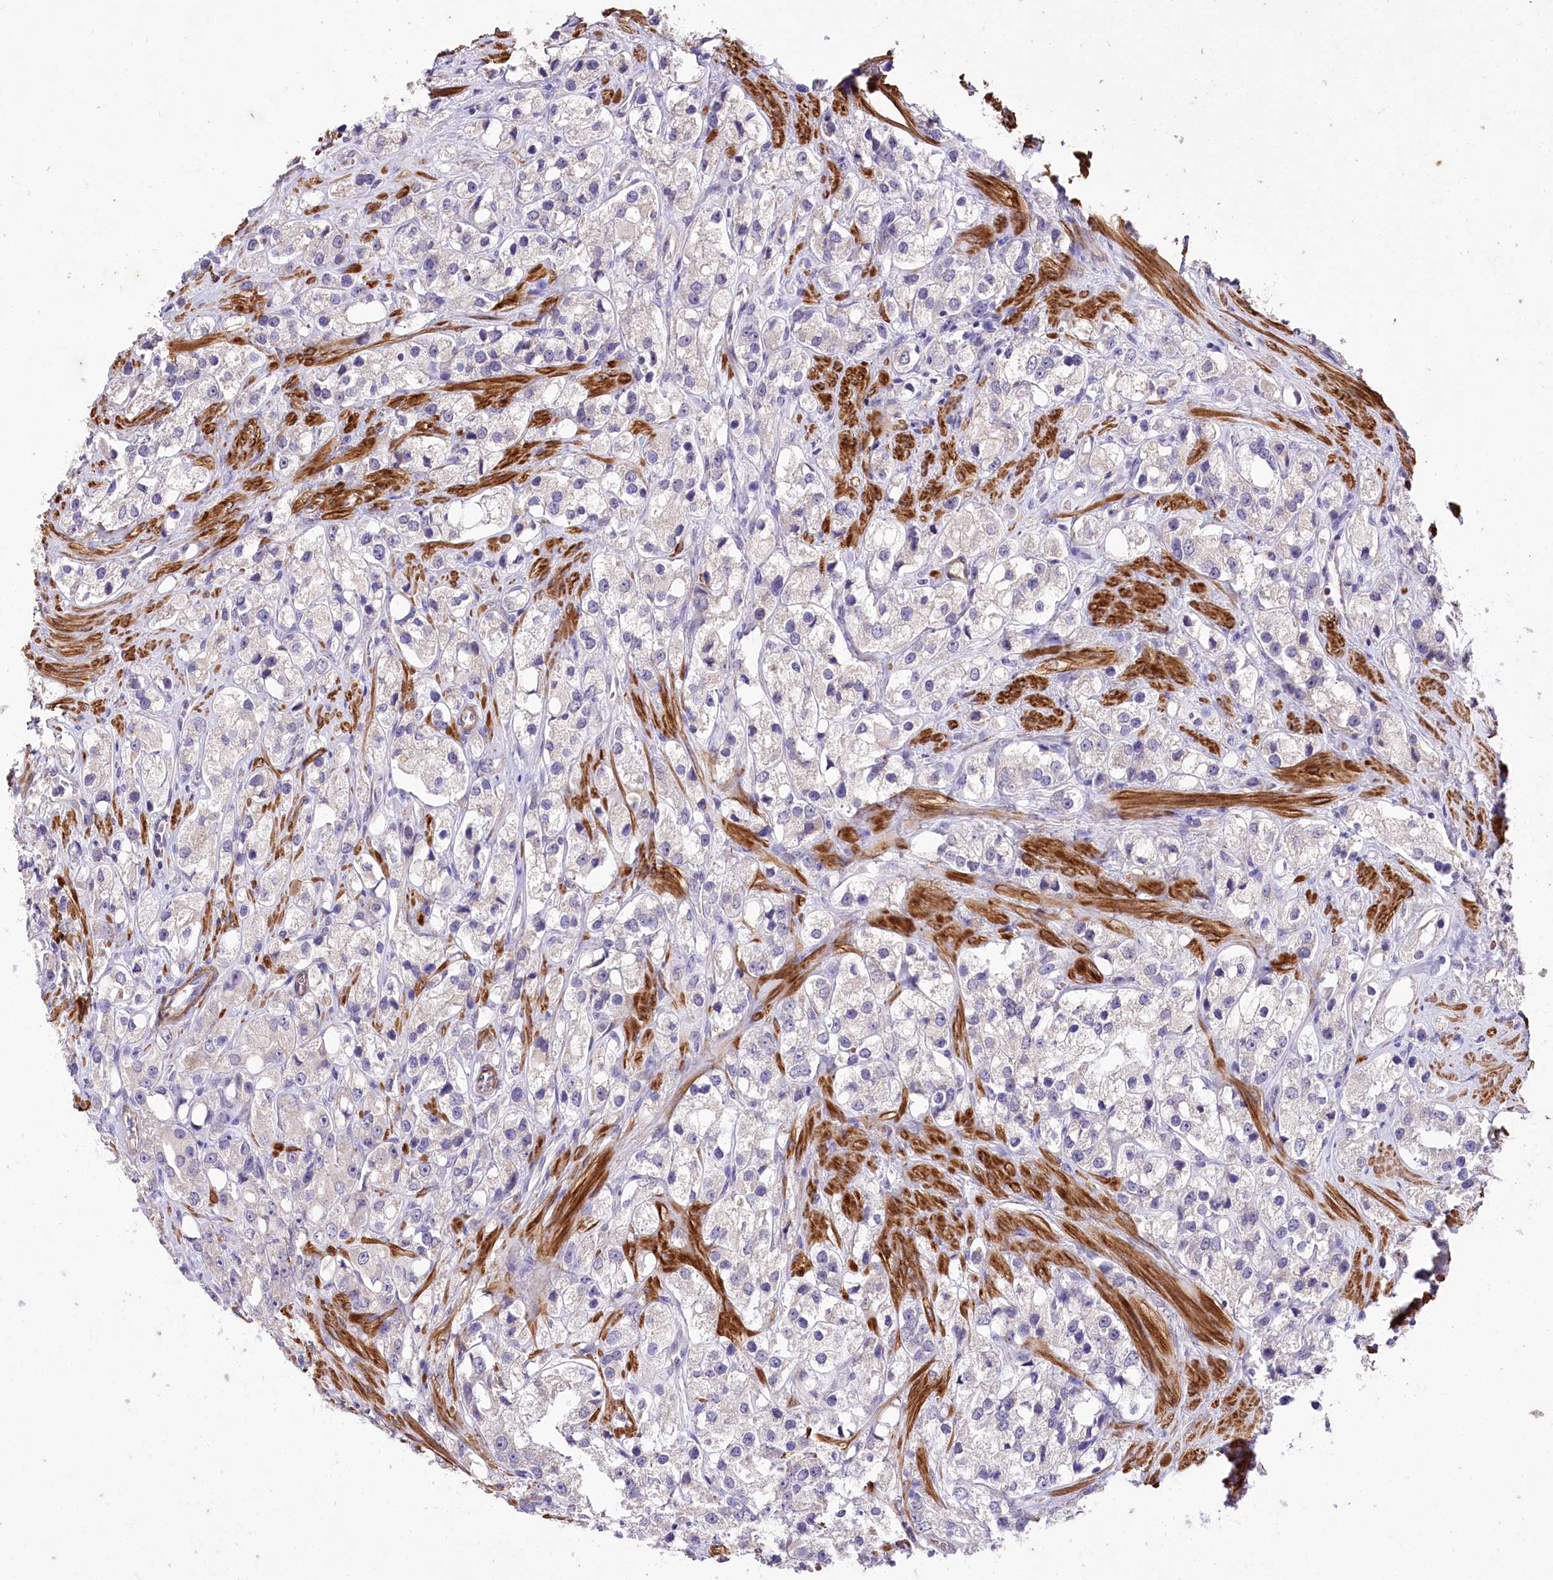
{"staining": {"intensity": "negative", "quantity": "none", "location": "none"}, "tissue": "prostate cancer", "cell_type": "Tumor cells", "image_type": "cancer", "snomed": [{"axis": "morphology", "description": "Adenocarcinoma, NOS"}, {"axis": "topography", "description": "Prostate"}], "caption": "IHC histopathology image of adenocarcinoma (prostate) stained for a protein (brown), which reveals no staining in tumor cells.", "gene": "RDH16", "patient": {"sex": "male", "age": 79}}